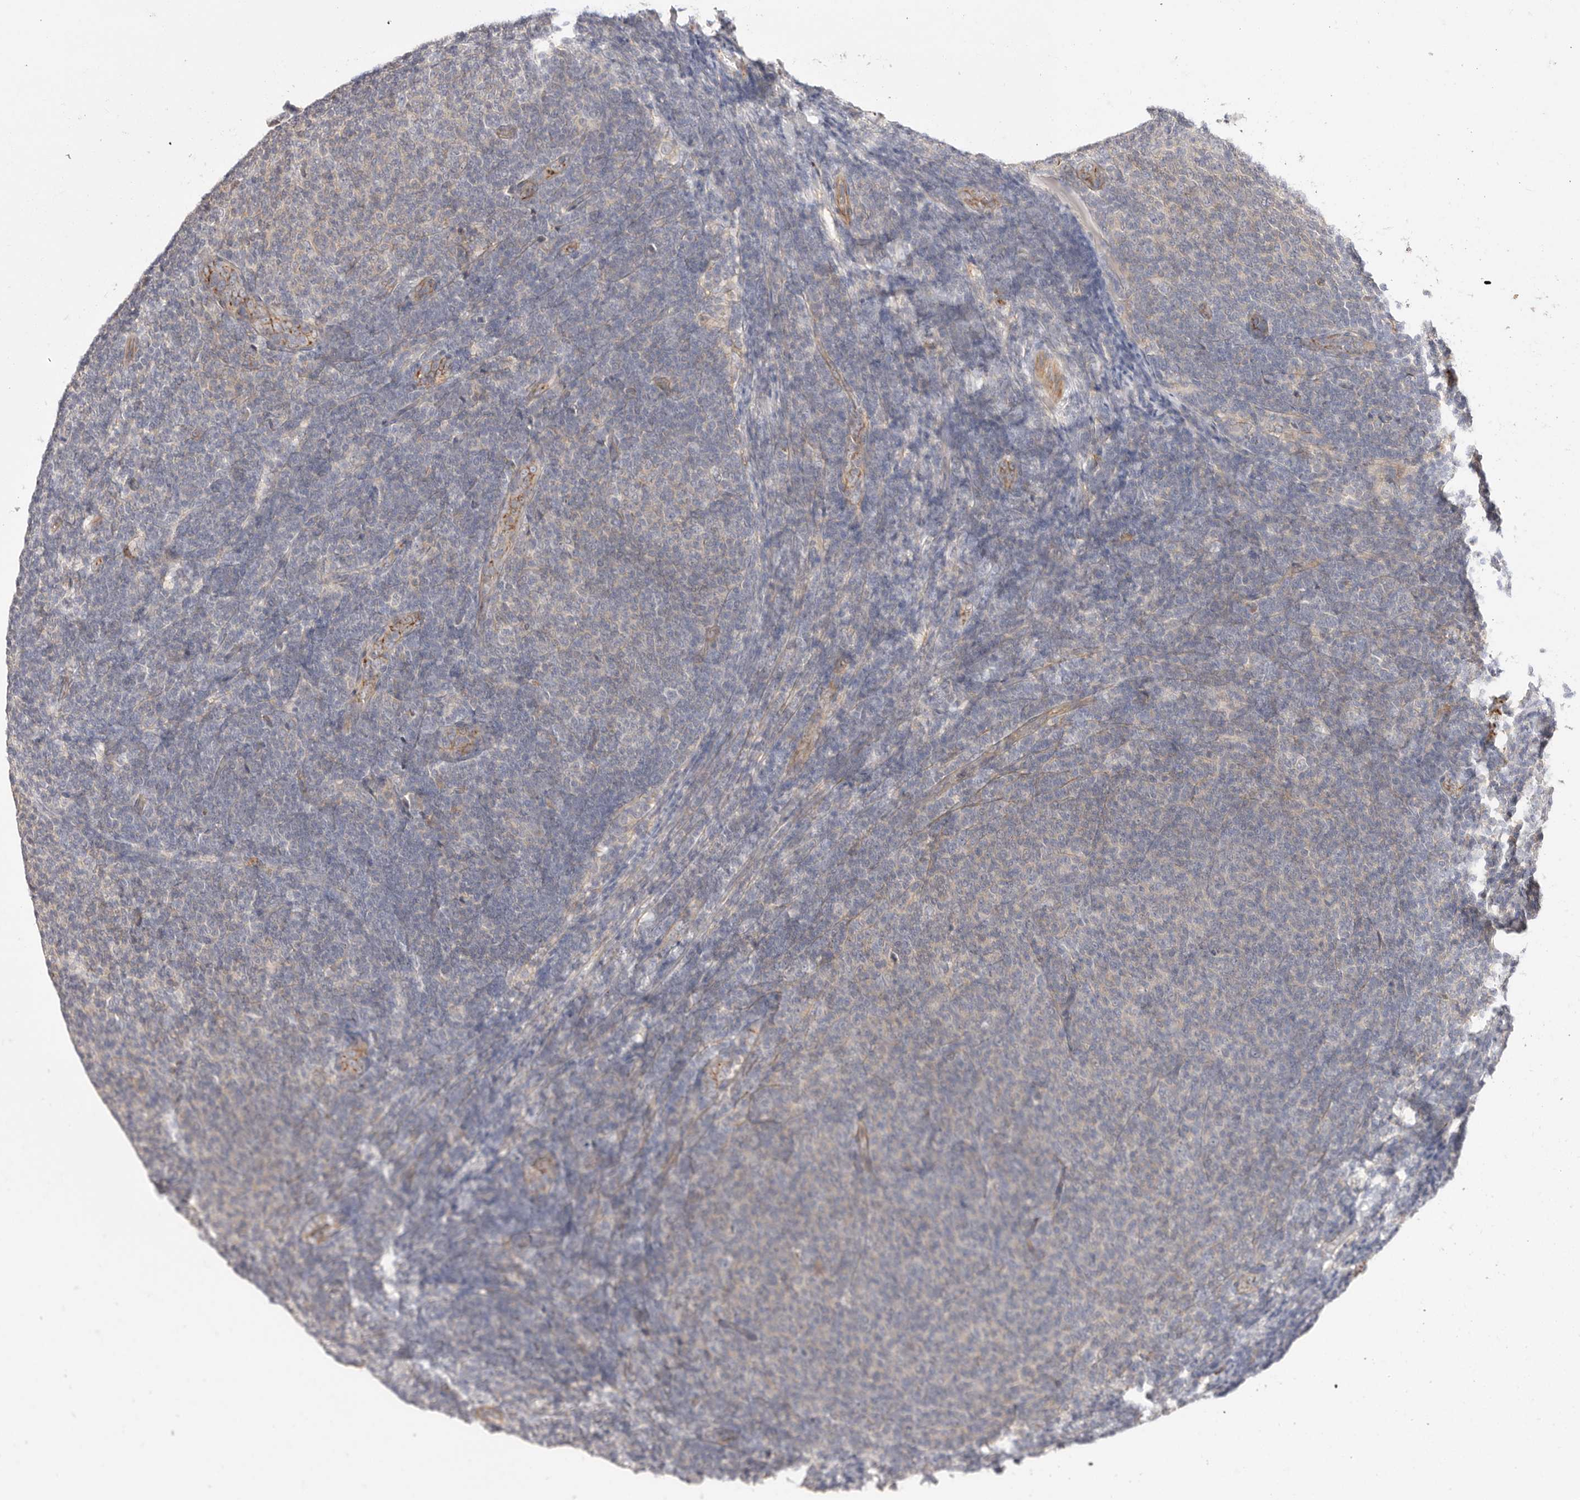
{"staining": {"intensity": "negative", "quantity": "none", "location": "none"}, "tissue": "lymphoma", "cell_type": "Tumor cells", "image_type": "cancer", "snomed": [{"axis": "morphology", "description": "Malignant lymphoma, non-Hodgkin's type, Low grade"}, {"axis": "topography", "description": "Lymph node"}], "caption": "Photomicrograph shows no significant protein positivity in tumor cells of lymphoma.", "gene": "SLC35B2", "patient": {"sex": "male", "age": 66}}